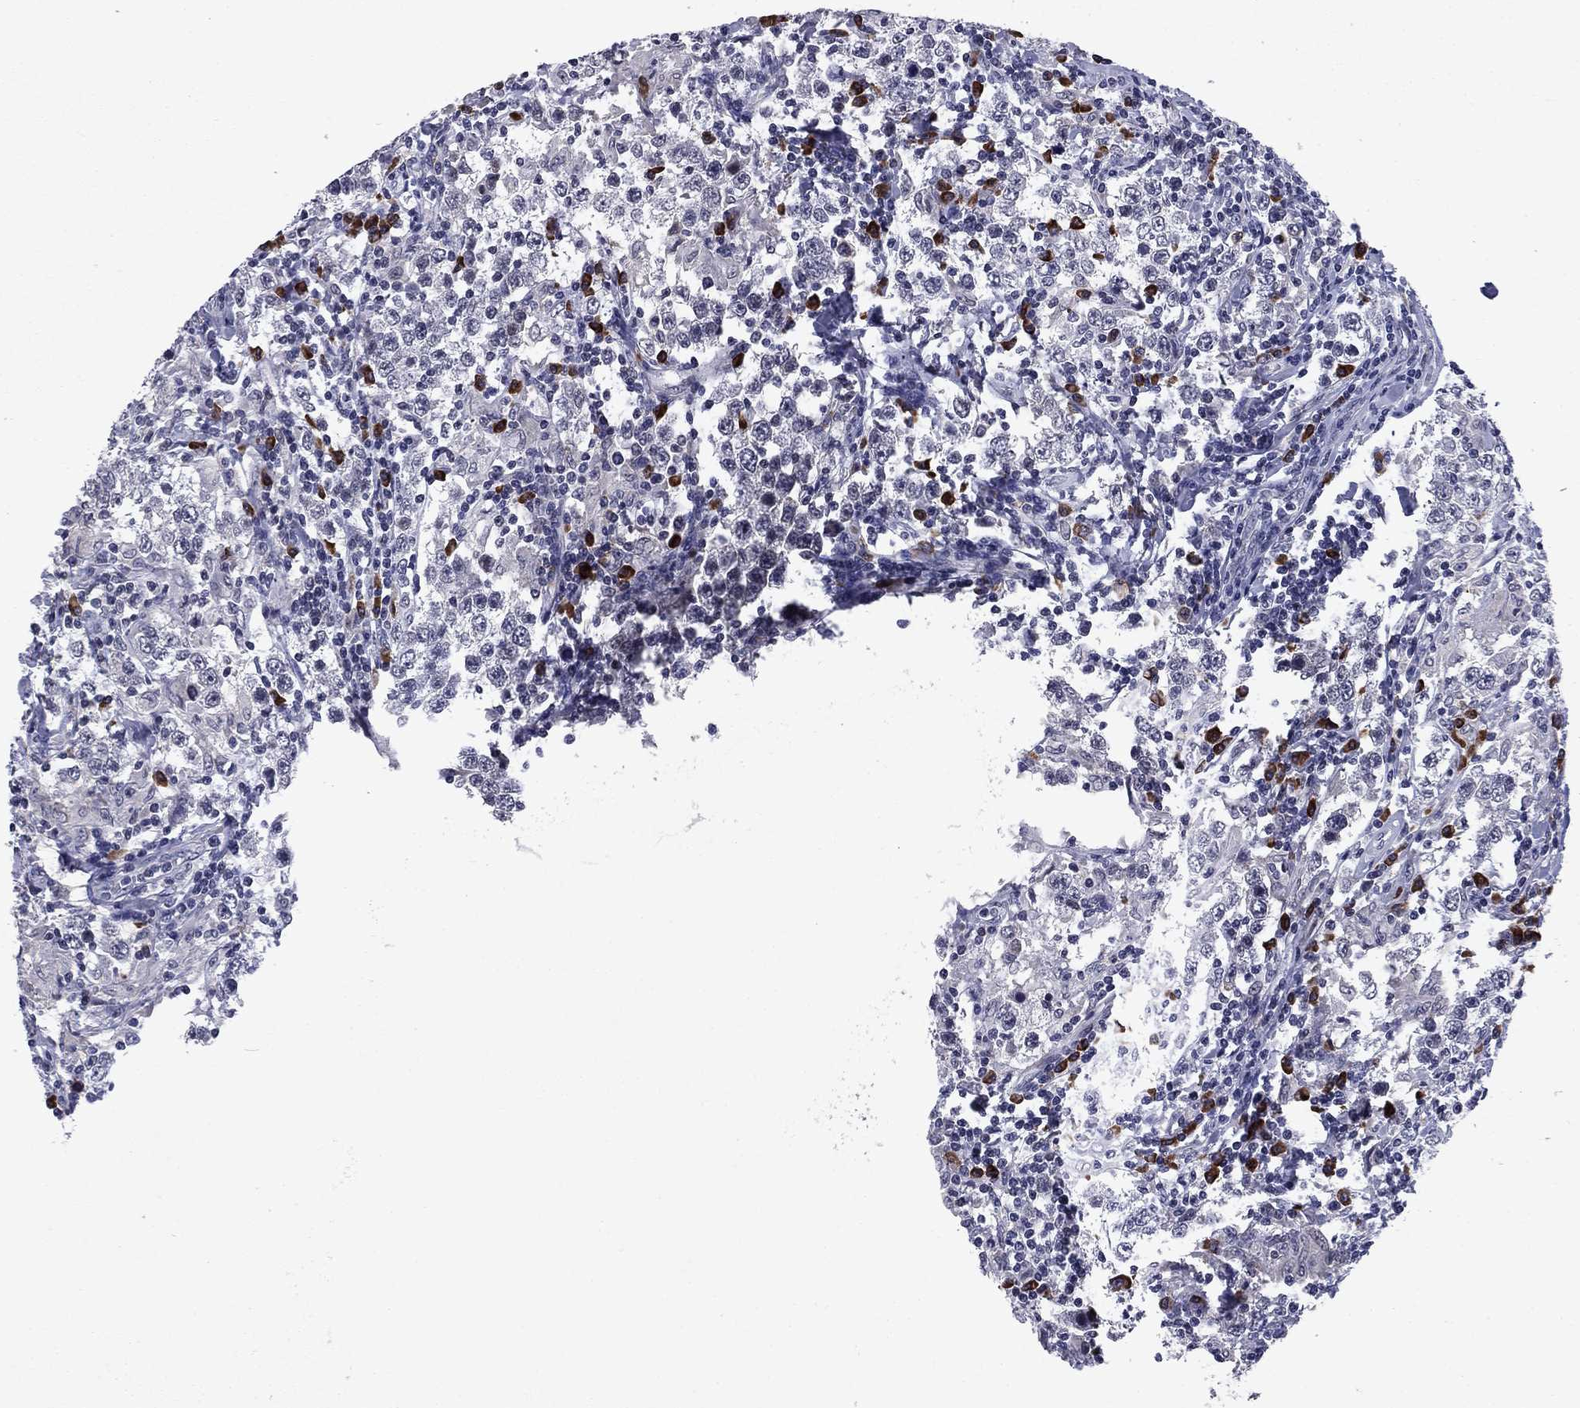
{"staining": {"intensity": "negative", "quantity": "none", "location": "none"}, "tissue": "testis cancer", "cell_type": "Tumor cells", "image_type": "cancer", "snomed": [{"axis": "morphology", "description": "Seminoma, NOS"}, {"axis": "morphology", "description": "Carcinoma, Embryonal, NOS"}, {"axis": "topography", "description": "Testis"}], "caption": "IHC photomicrograph of human embryonal carcinoma (testis) stained for a protein (brown), which displays no positivity in tumor cells.", "gene": "ECM1", "patient": {"sex": "male", "age": 41}}